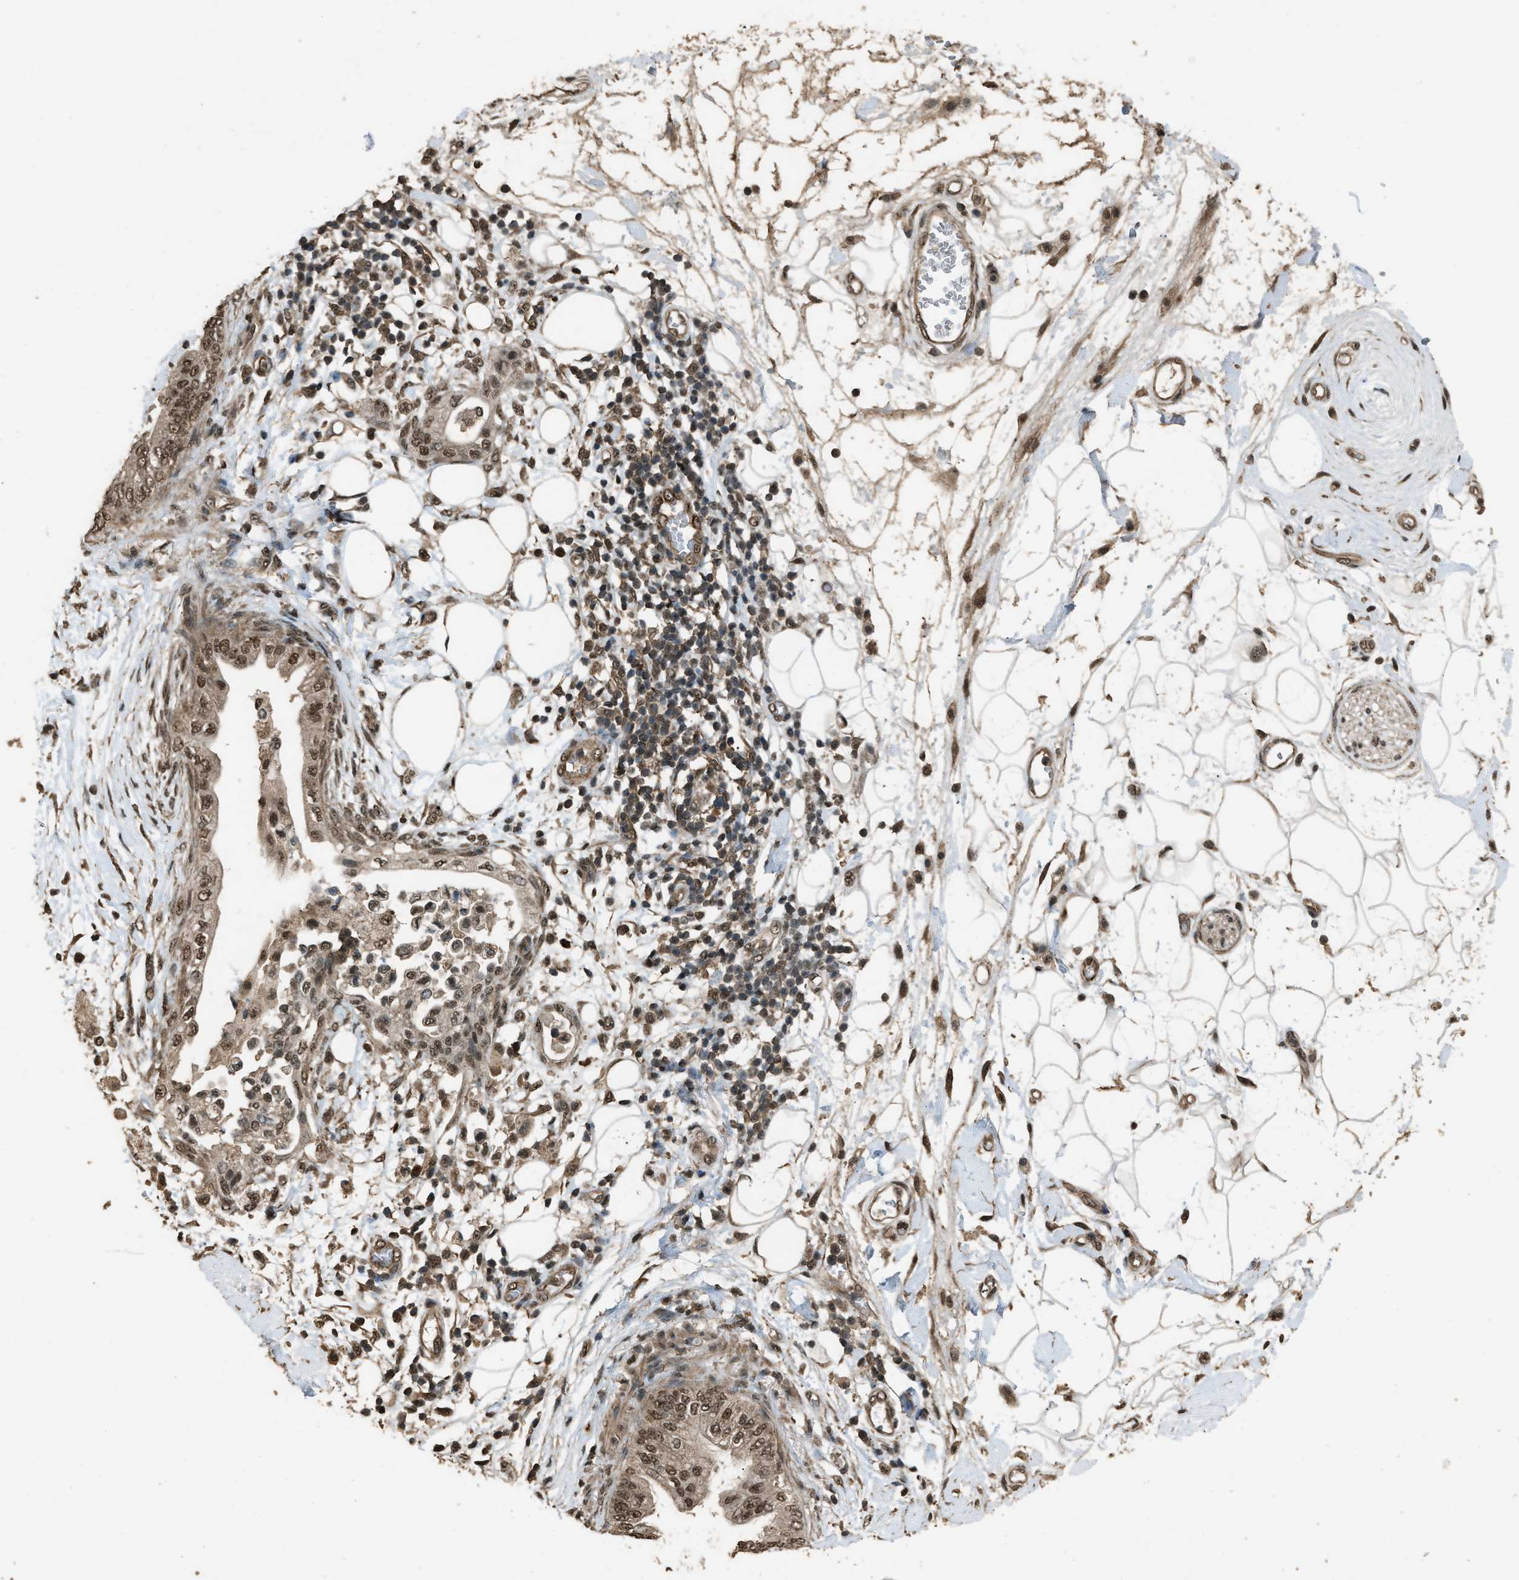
{"staining": {"intensity": "strong", "quantity": ">75%", "location": "nuclear"}, "tissue": "adipose tissue", "cell_type": "Adipocytes", "image_type": "normal", "snomed": [{"axis": "morphology", "description": "Normal tissue, NOS"}, {"axis": "morphology", "description": "Adenocarcinoma, NOS"}, {"axis": "topography", "description": "Duodenum"}, {"axis": "topography", "description": "Peripheral nerve tissue"}], "caption": "An immunohistochemistry image of unremarkable tissue is shown. Protein staining in brown shows strong nuclear positivity in adipose tissue within adipocytes. The staining is performed using DAB (3,3'-diaminobenzidine) brown chromogen to label protein expression. The nuclei are counter-stained blue using hematoxylin.", "gene": "SERTAD2", "patient": {"sex": "female", "age": 60}}